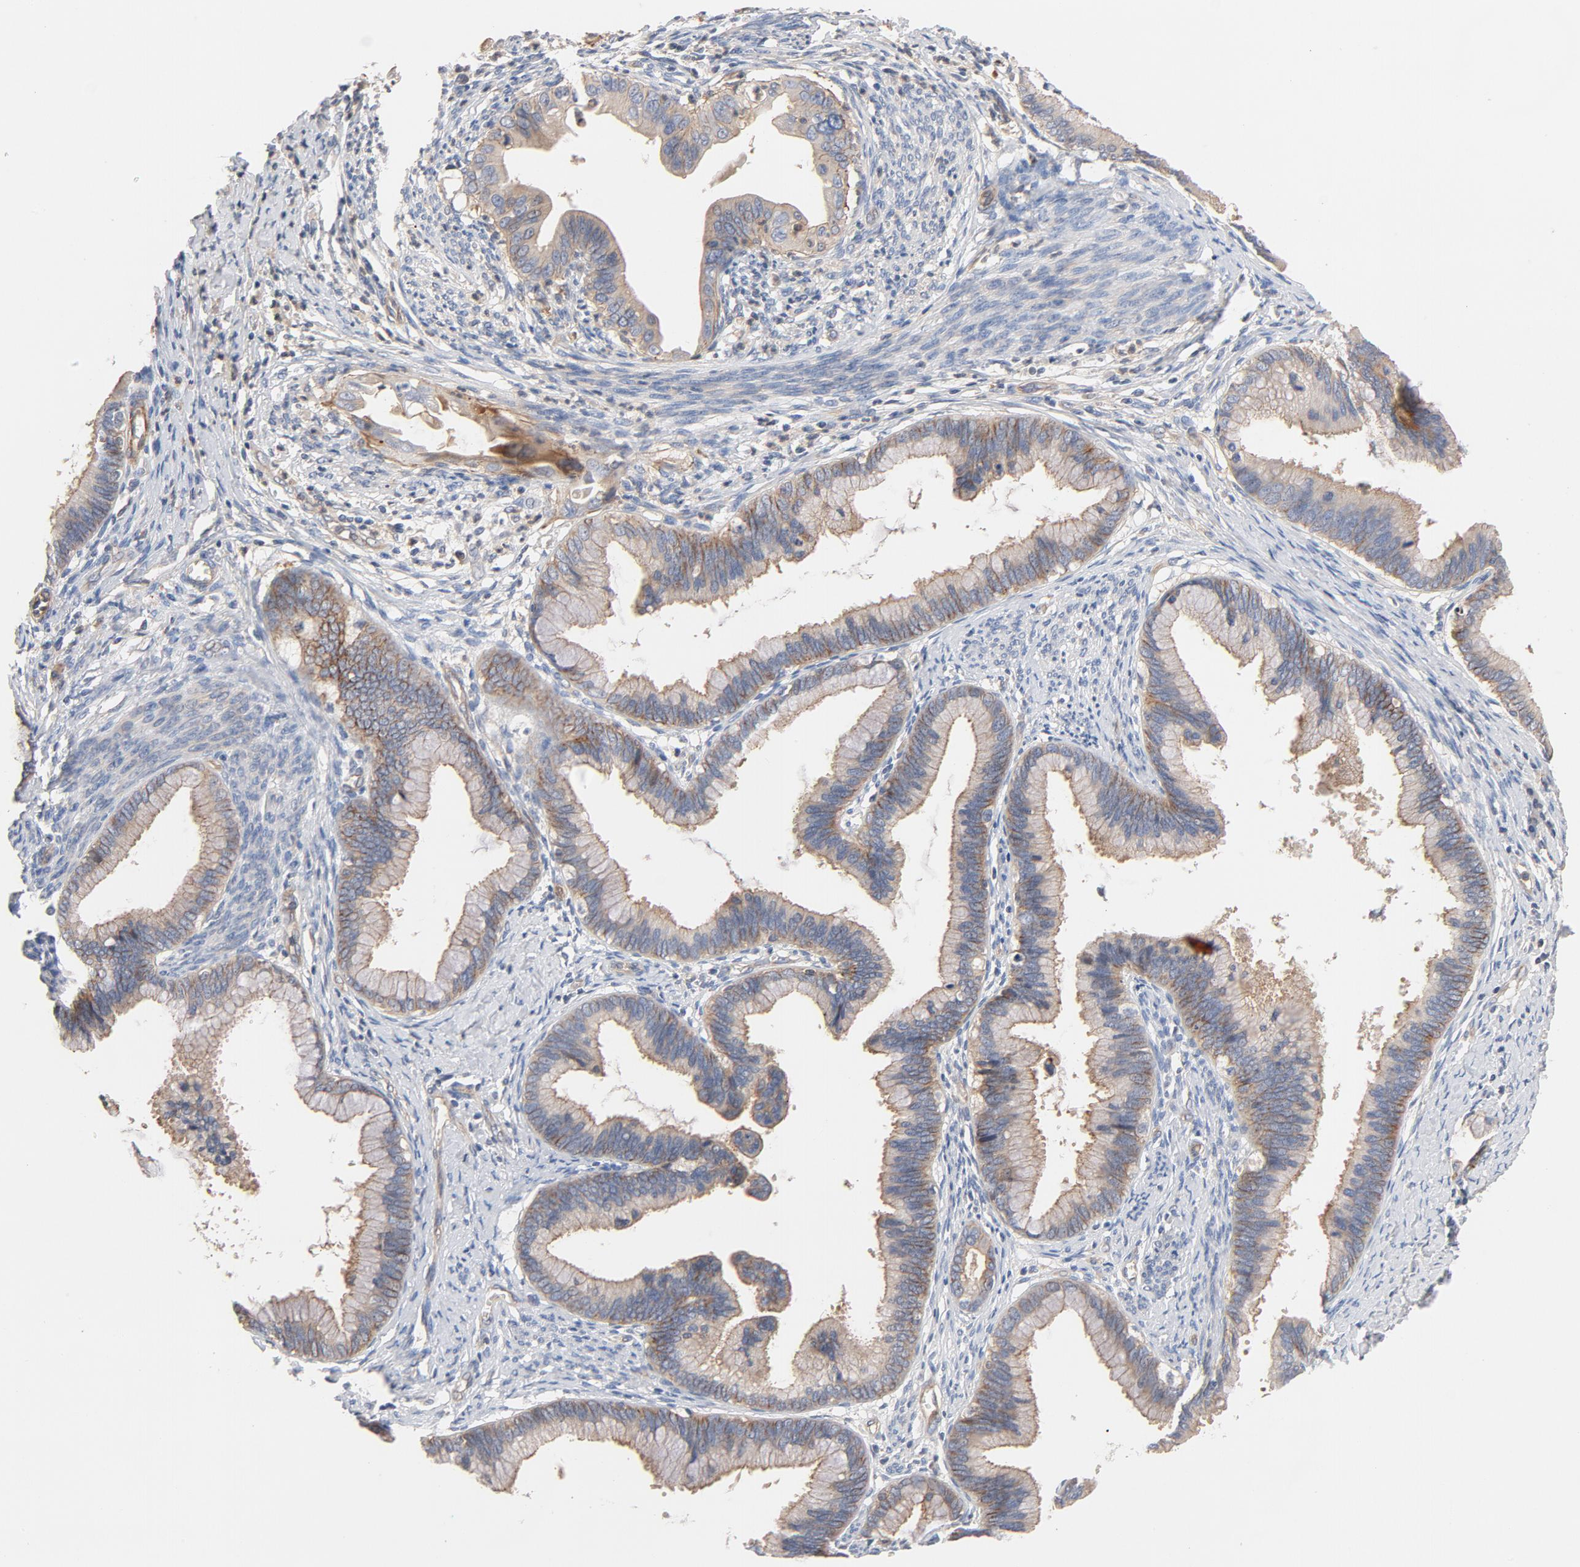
{"staining": {"intensity": "moderate", "quantity": ">75%", "location": "cytoplasmic/membranous"}, "tissue": "cervical cancer", "cell_type": "Tumor cells", "image_type": "cancer", "snomed": [{"axis": "morphology", "description": "Adenocarcinoma, NOS"}, {"axis": "topography", "description": "Cervix"}], "caption": "Cervical cancer (adenocarcinoma) tissue exhibits moderate cytoplasmic/membranous expression in approximately >75% of tumor cells, visualized by immunohistochemistry.", "gene": "STRN3", "patient": {"sex": "female", "age": 47}}